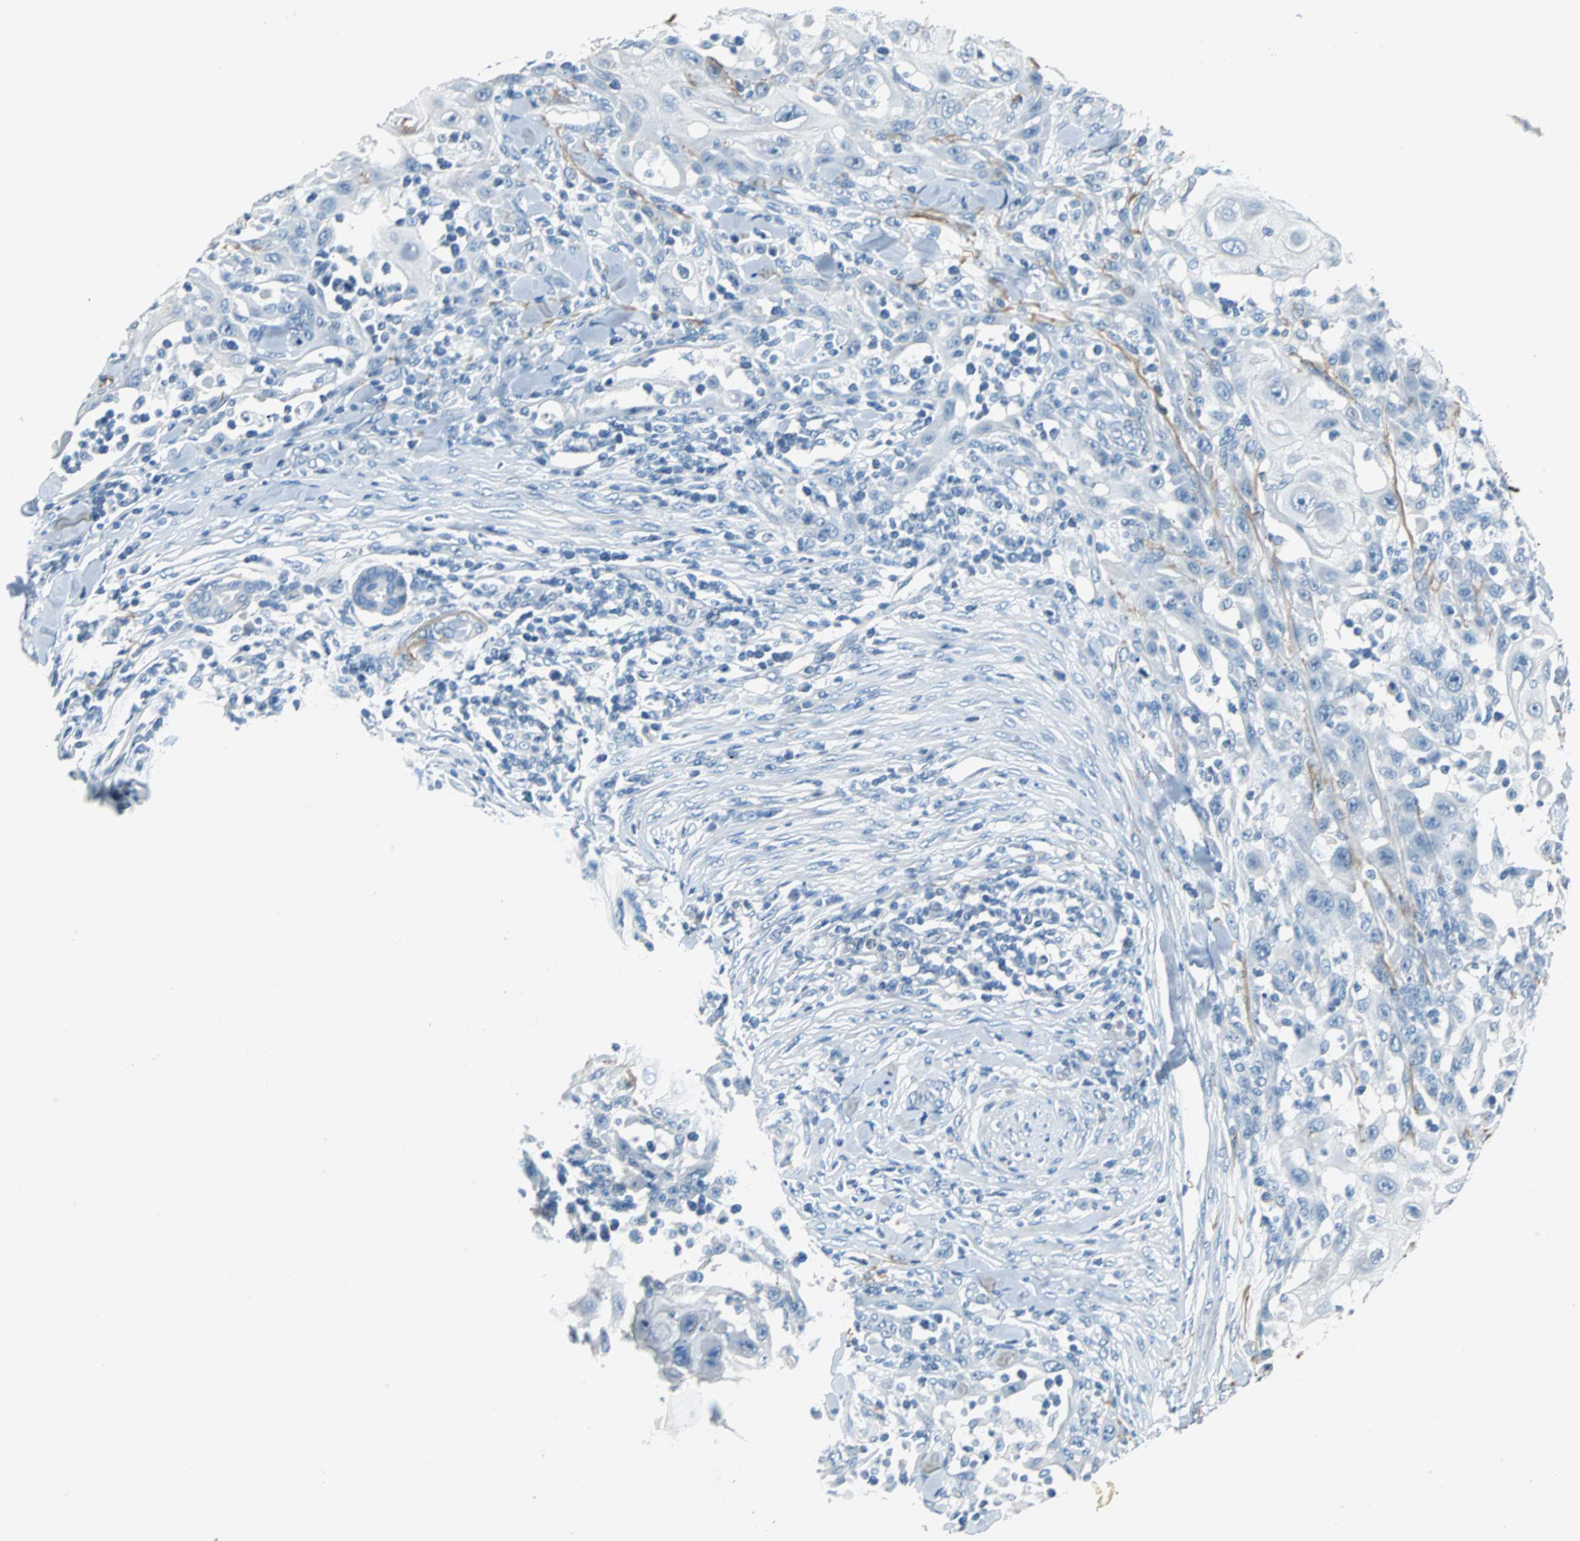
{"staining": {"intensity": "negative", "quantity": "none", "location": "none"}, "tissue": "skin cancer", "cell_type": "Tumor cells", "image_type": "cancer", "snomed": [{"axis": "morphology", "description": "Squamous cell carcinoma, NOS"}, {"axis": "topography", "description": "Skin"}], "caption": "DAB immunohistochemical staining of human skin squamous cell carcinoma demonstrates no significant positivity in tumor cells.", "gene": "MUC7", "patient": {"sex": "male", "age": 24}}